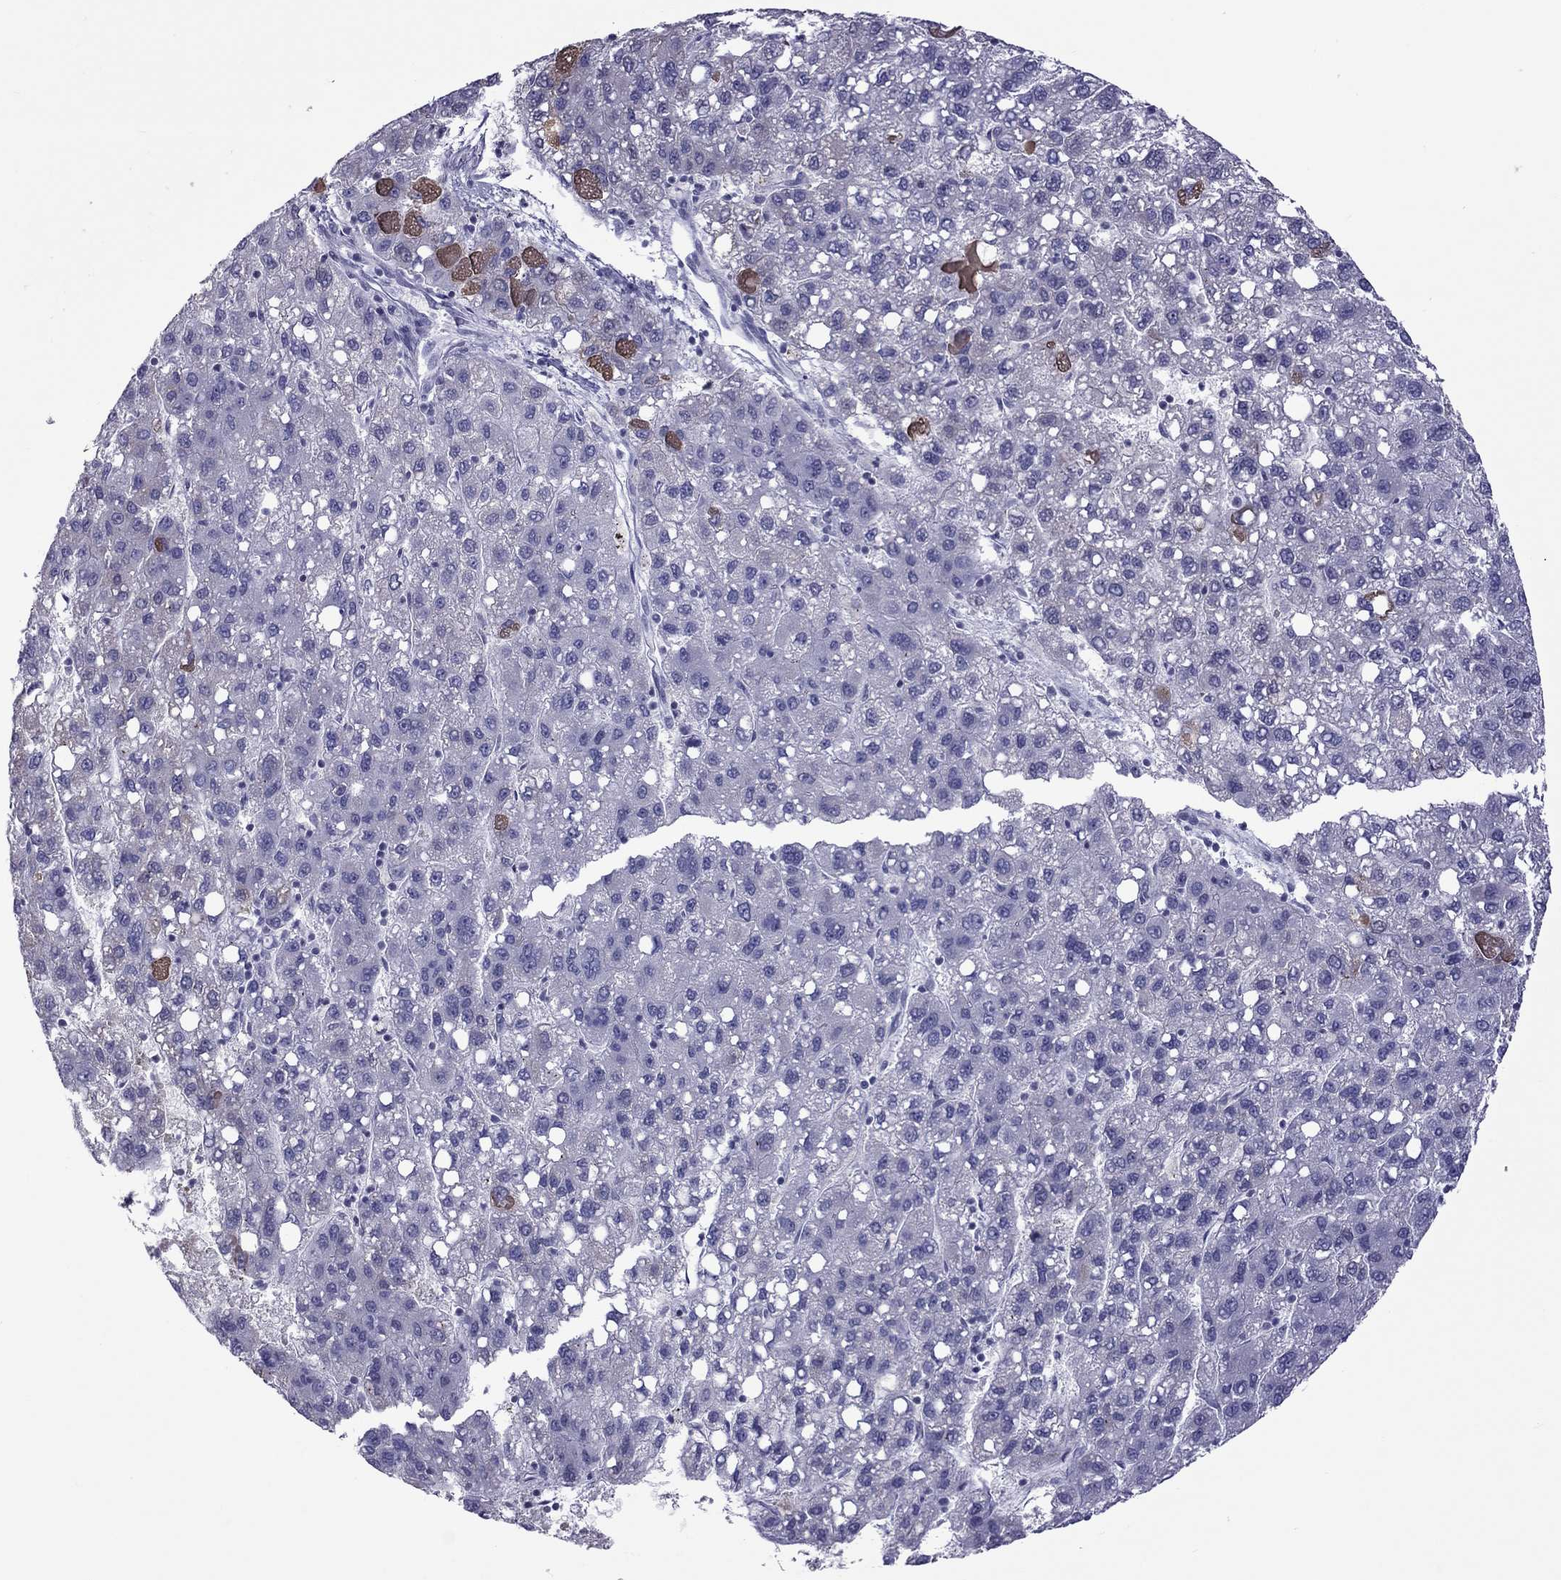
{"staining": {"intensity": "negative", "quantity": "none", "location": "none"}, "tissue": "liver cancer", "cell_type": "Tumor cells", "image_type": "cancer", "snomed": [{"axis": "morphology", "description": "Carcinoma, Hepatocellular, NOS"}, {"axis": "topography", "description": "Liver"}], "caption": "Immunohistochemical staining of liver hepatocellular carcinoma demonstrates no significant positivity in tumor cells.", "gene": "TEX14", "patient": {"sex": "female", "age": 82}}